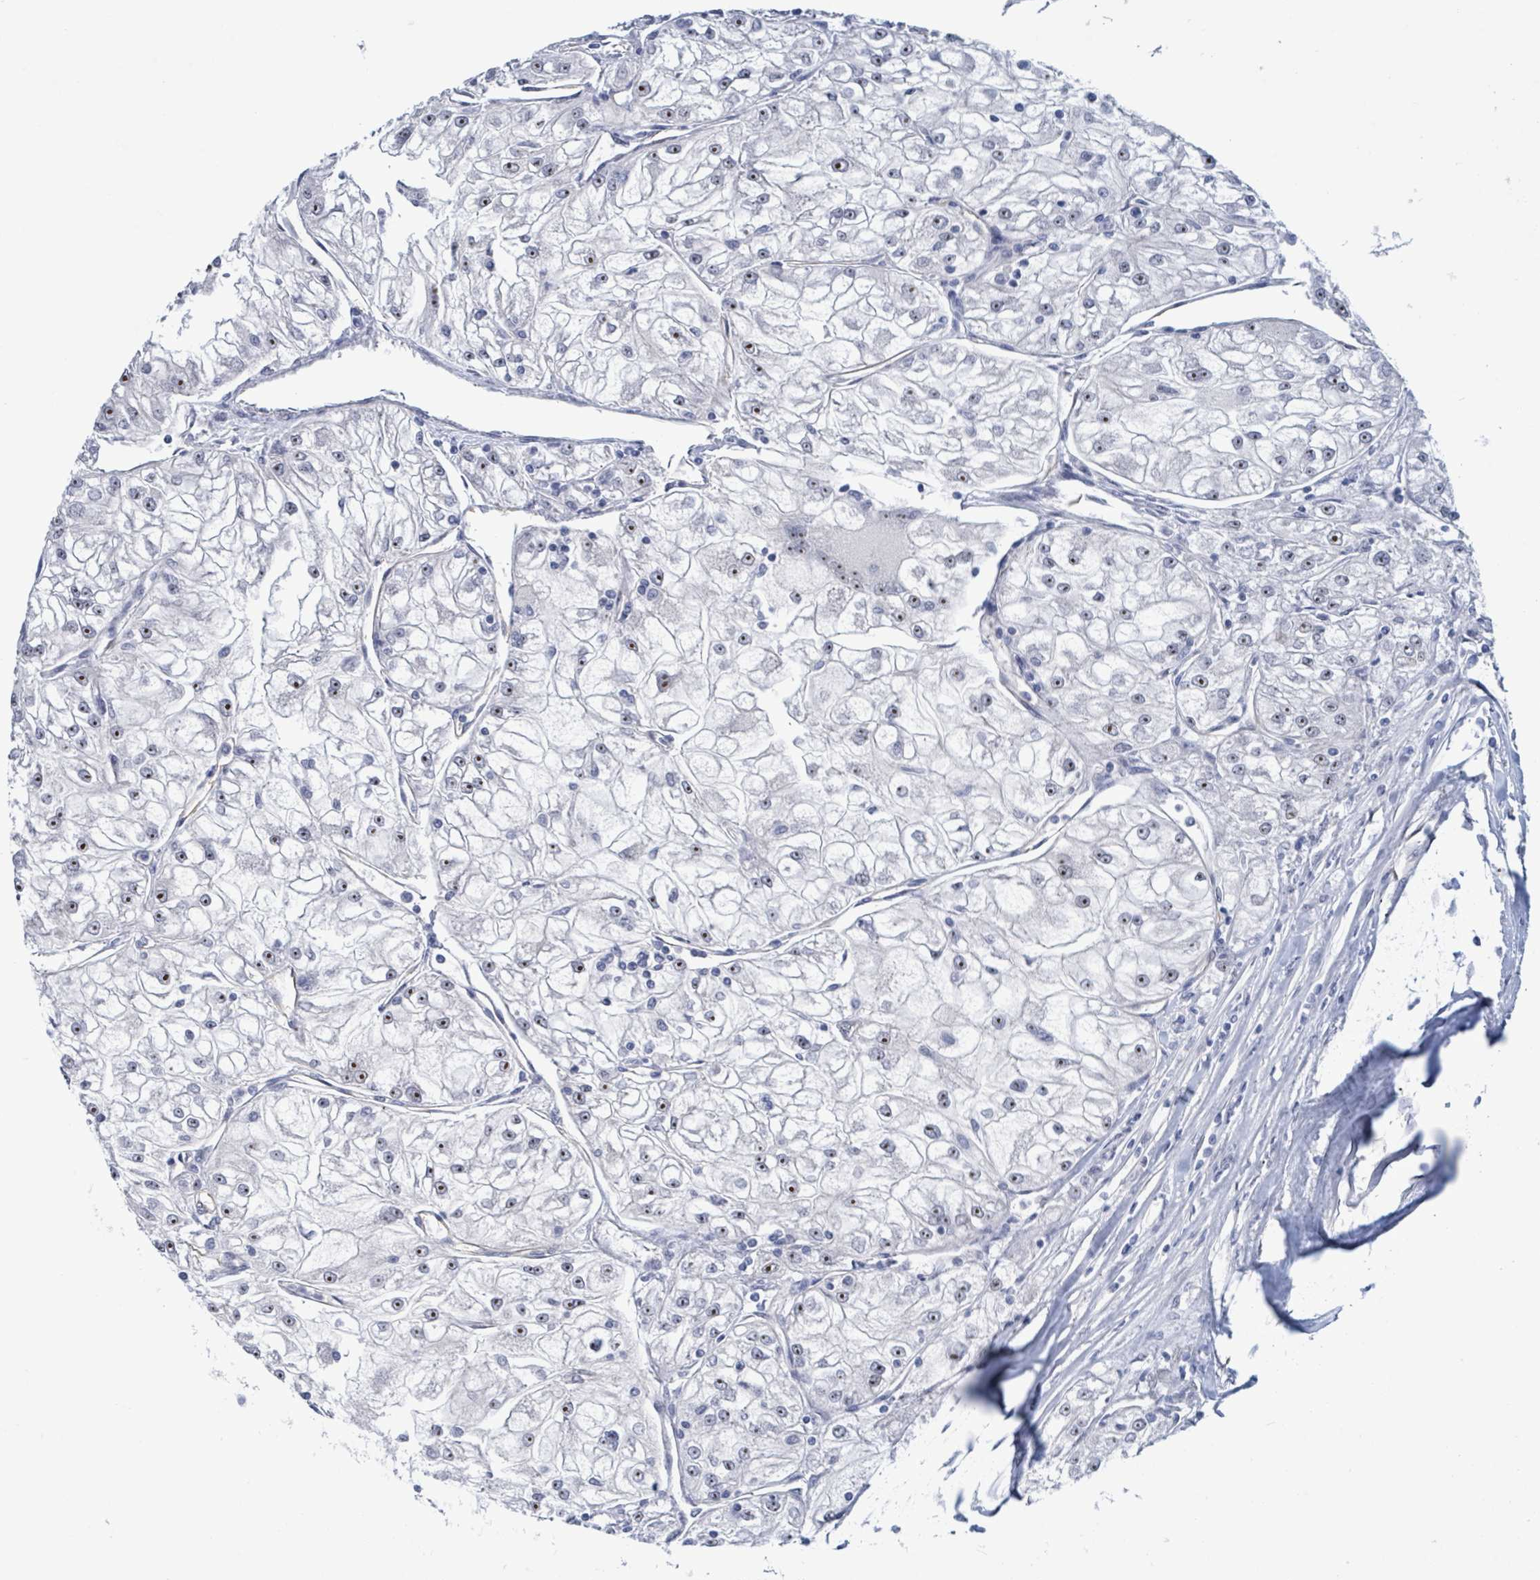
{"staining": {"intensity": "moderate", "quantity": ">75%", "location": "nuclear"}, "tissue": "renal cancer", "cell_type": "Tumor cells", "image_type": "cancer", "snomed": [{"axis": "morphology", "description": "Adenocarcinoma, NOS"}, {"axis": "topography", "description": "Kidney"}], "caption": "This photomicrograph displays renal cancer (adenocarcinoma) stained with immunohistochemistry (IHC) to label a protein in brown. The nuclear of tumor cells show moderate positivity for the protein. Nuclei are counter-stained blue.", "gene": "RRN3", "patient": {"sex": "female", "age": 72}}